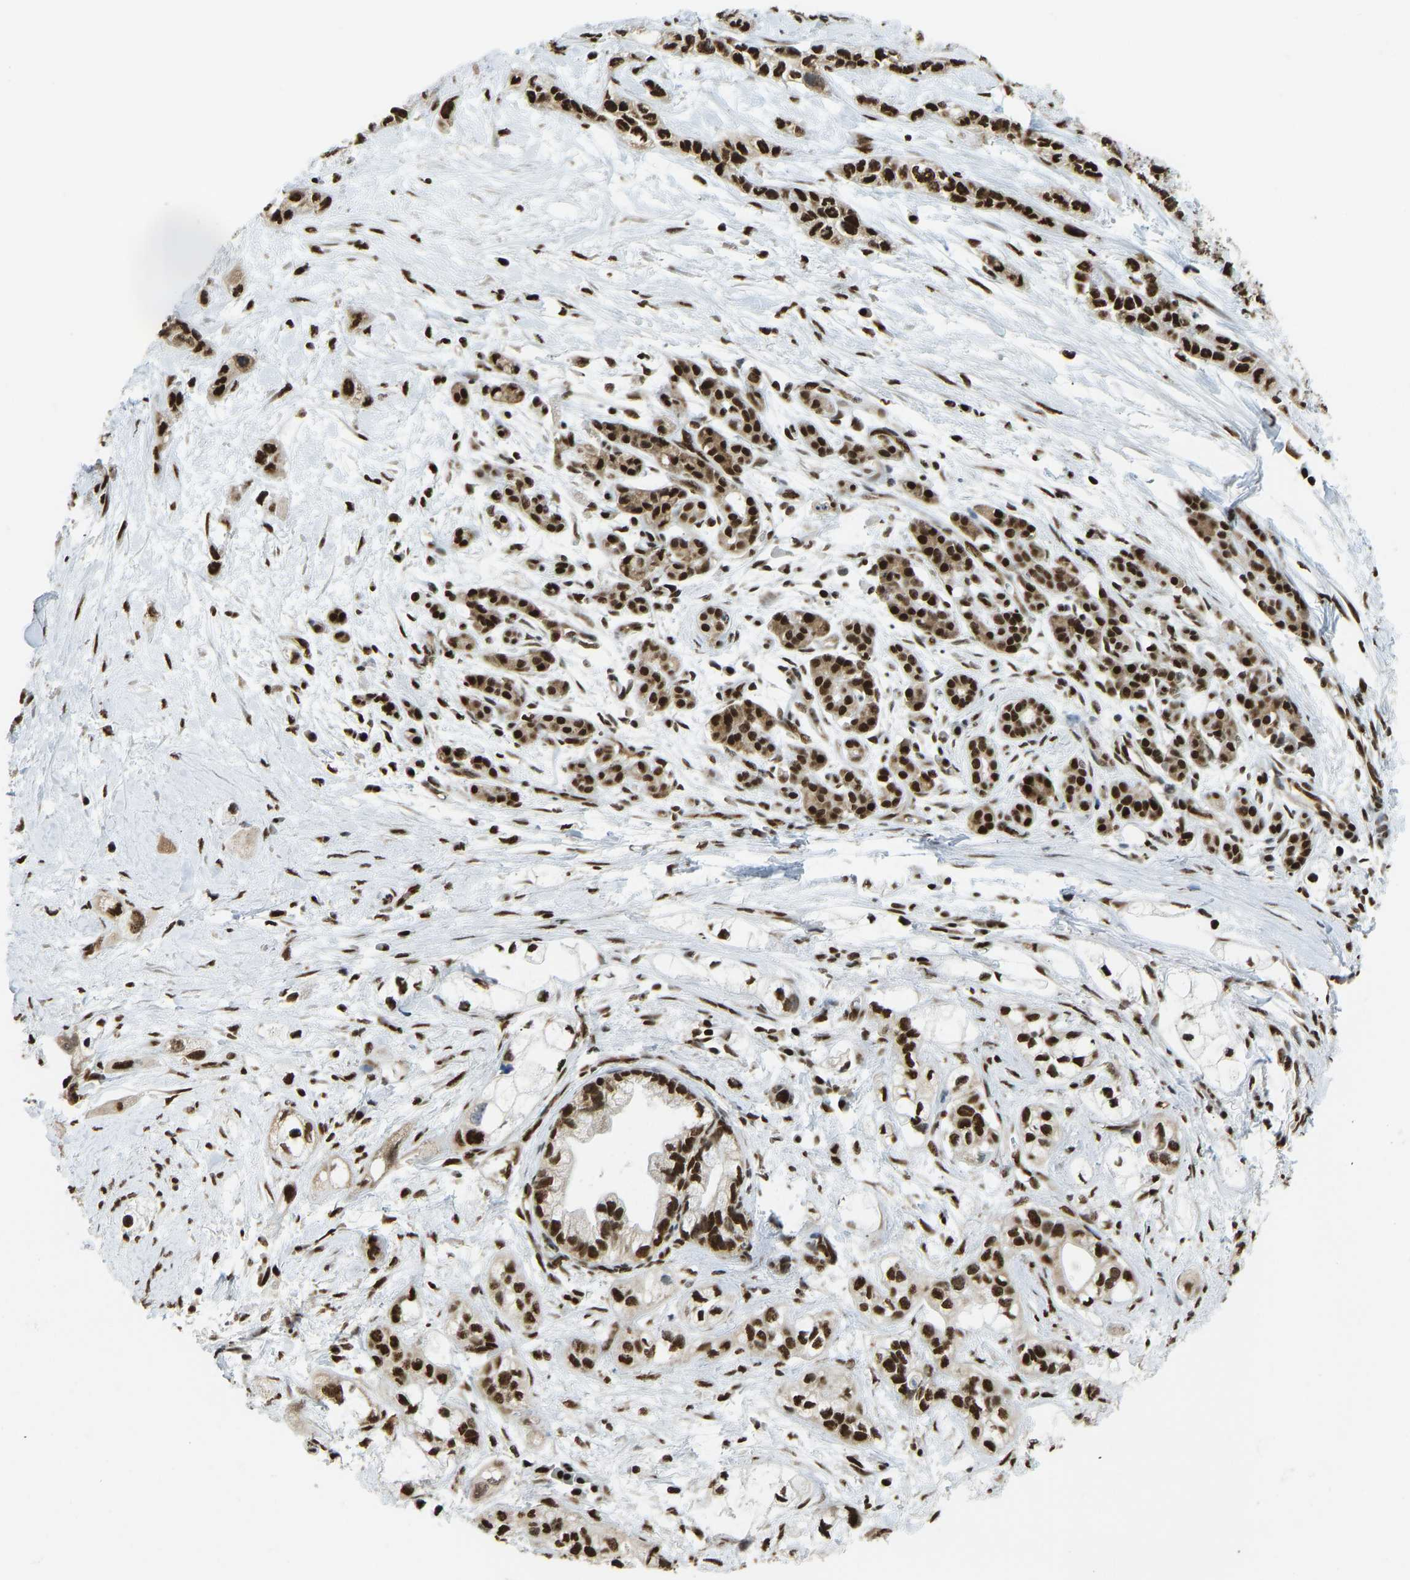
{"staining": {"intensity": "strong", "quantity": ">75%", "location": "nuclear"}, "tissue": "pancreatic cancer", "cell_type": "Tumor cells", "image_type": "cancer", "snomed": [{"axis": "morphology", "description": "Adenocarcinoma, NOS"}, {"axis": "topography", "description": "Pancreas"}], "caption": "A micrograph showing strong nuclear positivity in about >75% of tumor cells in pancreatic cancer, as visualized by brown immunohistochemical staining.", "gene": "ZSCAN20", "patient": {"sex": "male", "age": 74}}